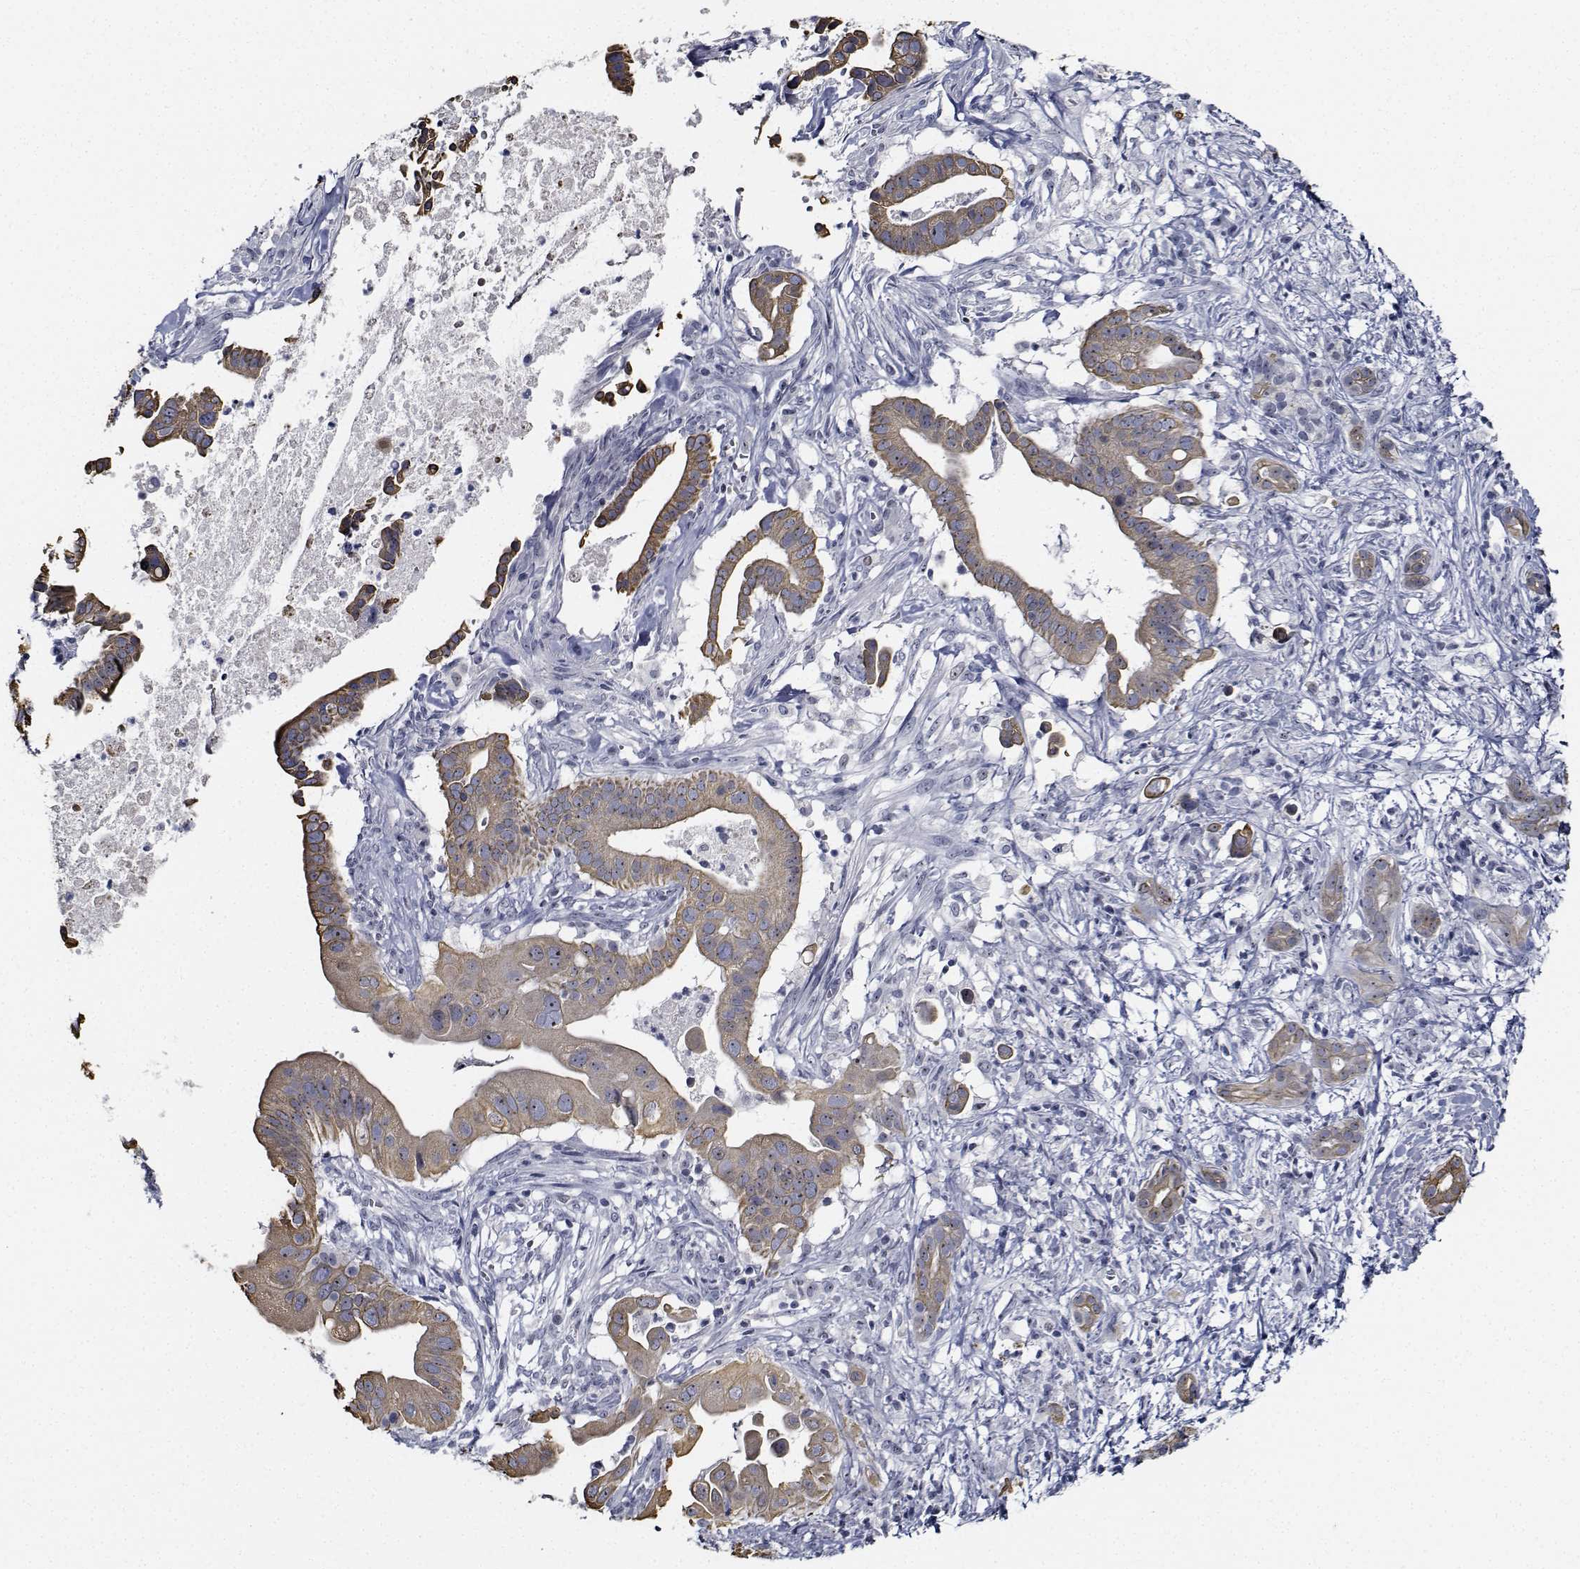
{"staining": {"intensity": "moderate", "quantity": ">75%", "location": "cytoplasmic/membranous"}, "tissue": "pancreatic cancer", "cell_type": "Tumor cells", "image_type": "cancer", "snomed": [{"axis": "morphology", "description": "Adenocarcinoma, NOS"}, {"axis": "topography", "description": "Pancreas"}], "caption": "This photomicrograph reveals adenocarcinoma (pancreatic) stained with IHC to label a protein in brown. The cytoplasmic/membranous of tumor cells show moderate positivity for the protein. Nuclei are counter-stained blue.", "gene": "NVL", "patient": {"sex": "male", "age": 61}}